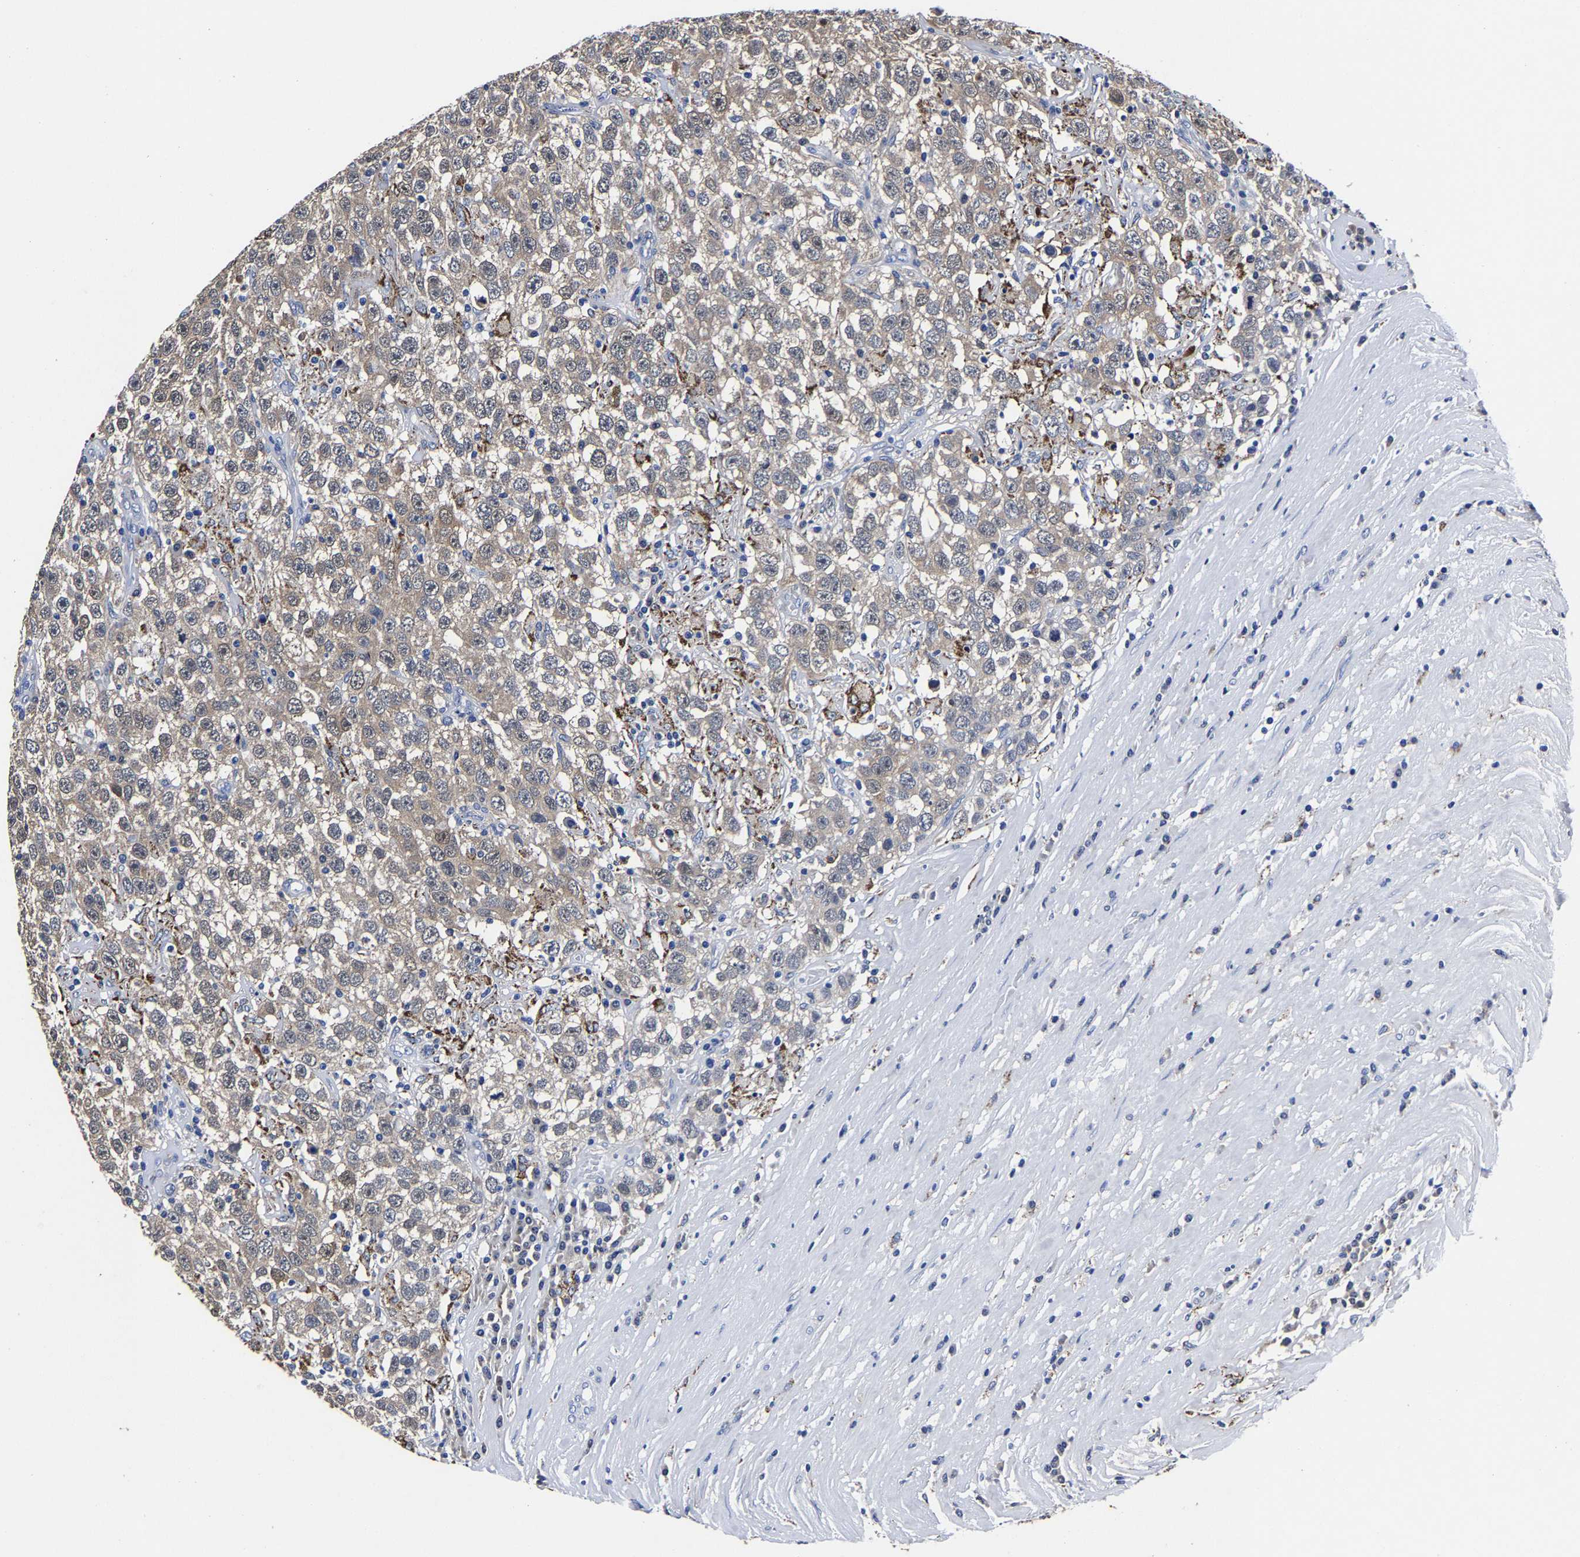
{"staining": {"intensity": "weak", "quantity": ">75%", "location": "cytoplasmic/membranous"}, "tissue": "testis cancer", "cell_type": "Tumor cells", "image_type": "cancer", "snomed": [{"axis": "morphology", "description": "Seminoma, NOS"}, {"axis": "topography", "description": "Testis"}], "caption": "Testis cancer stained with a brown dye shows weak cytoplasmic/membranous positive staining in about >75% of tumor cells.", "gene": "PSPH", "patient": {"sex": "male", "age": 41}}